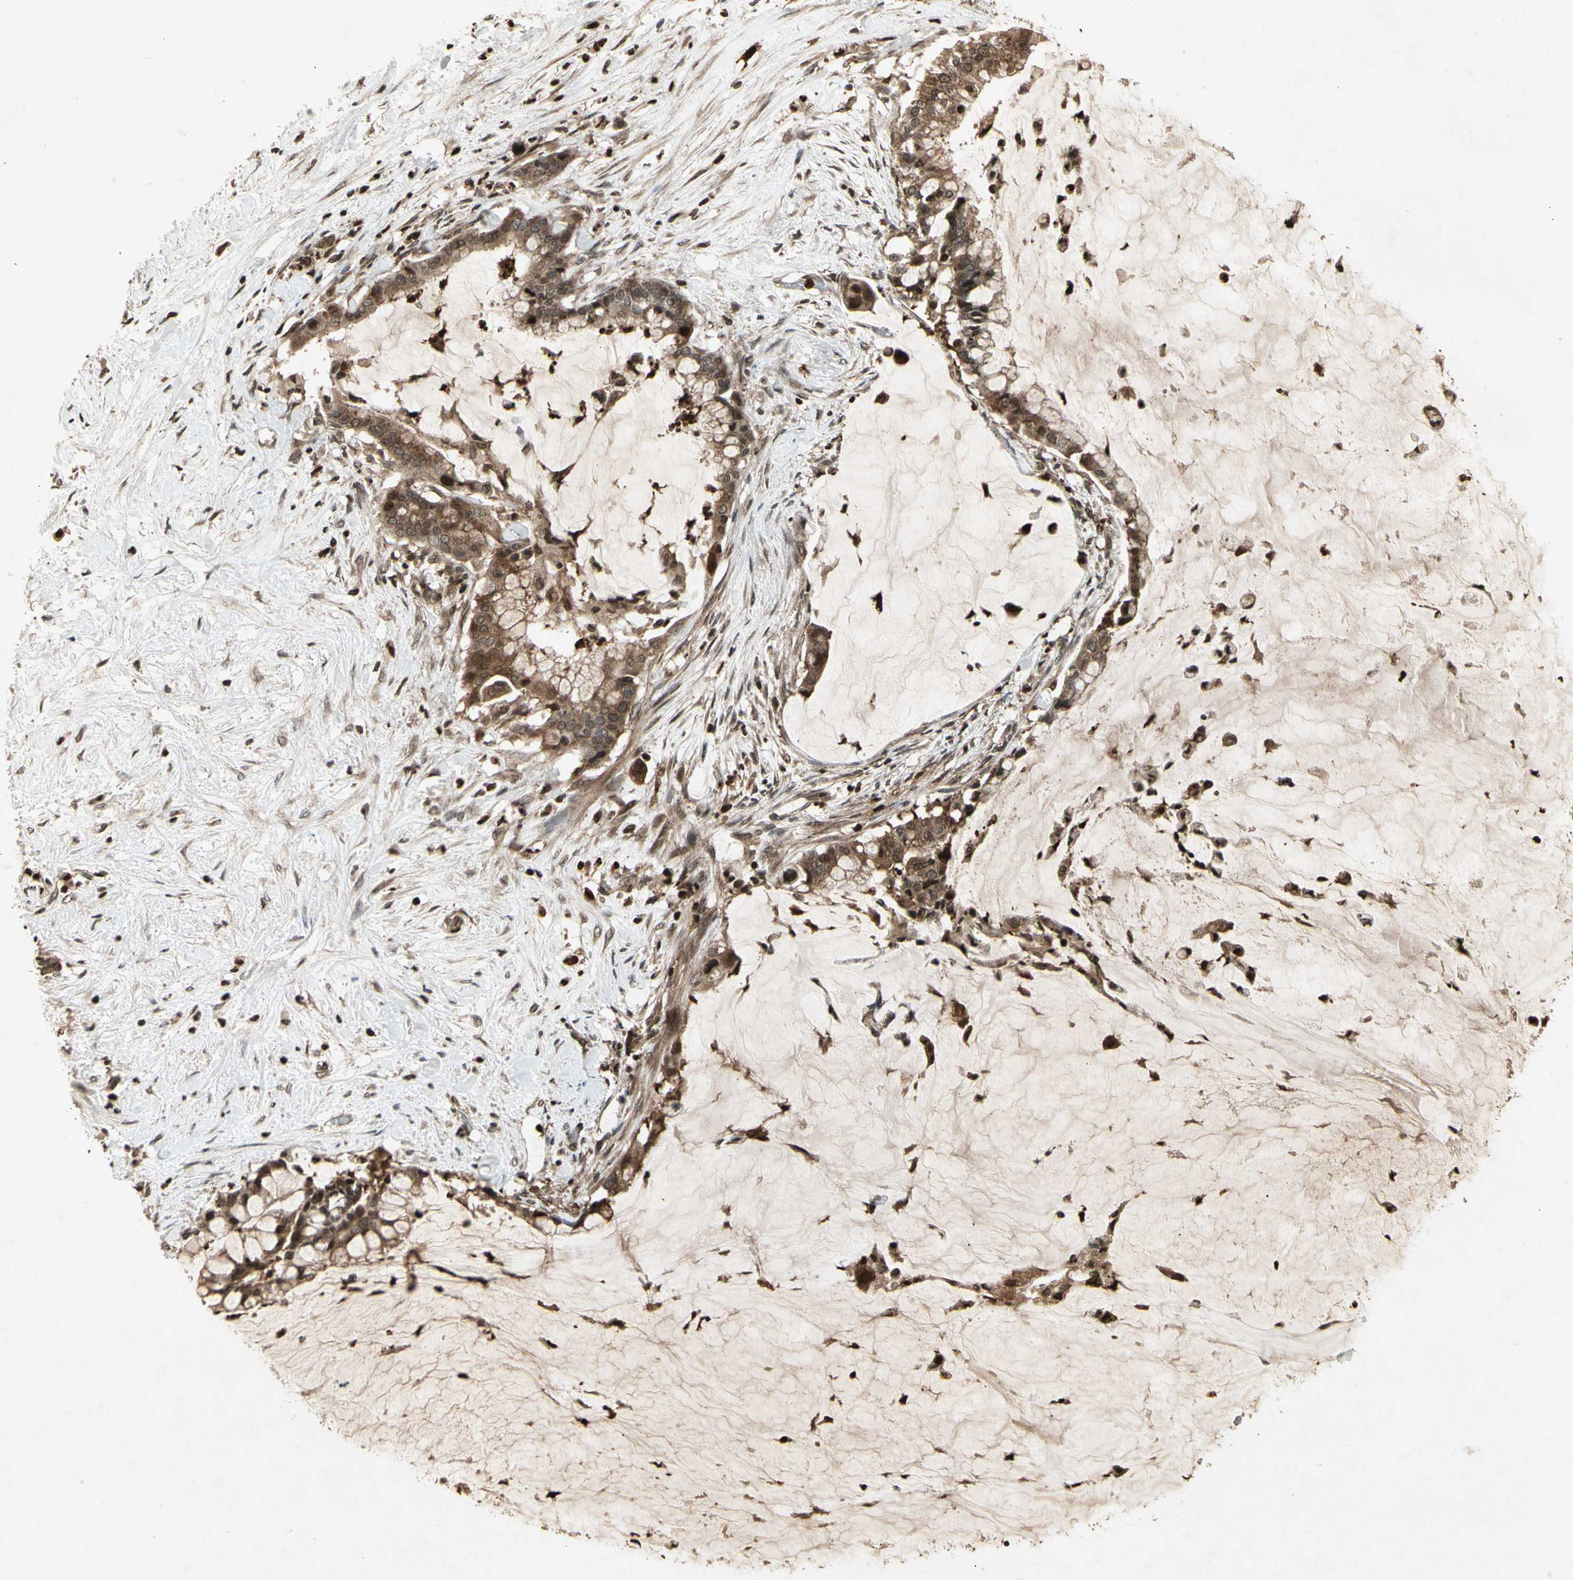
{"staining": {"intensity": "moderate", "quantity": ">75%", "location": "cytoplasmic/membranous"}, "tissue": "pancreatic cancer", "cell_type": "Tumor cells", "image_type": "cancer", "snomed": [{"axis": "morphology", "description": "Adenocarcinoma, NOS"}, {"axis": "topography", "description": "Pancreas"}], "caption": "Pancreatic cancer (adenocarcinoma) stained with a protein marker exhibits moderate staining in tumor cells.", "gene": "GLRX", "patient": {"sex": "male", "age": 41}}